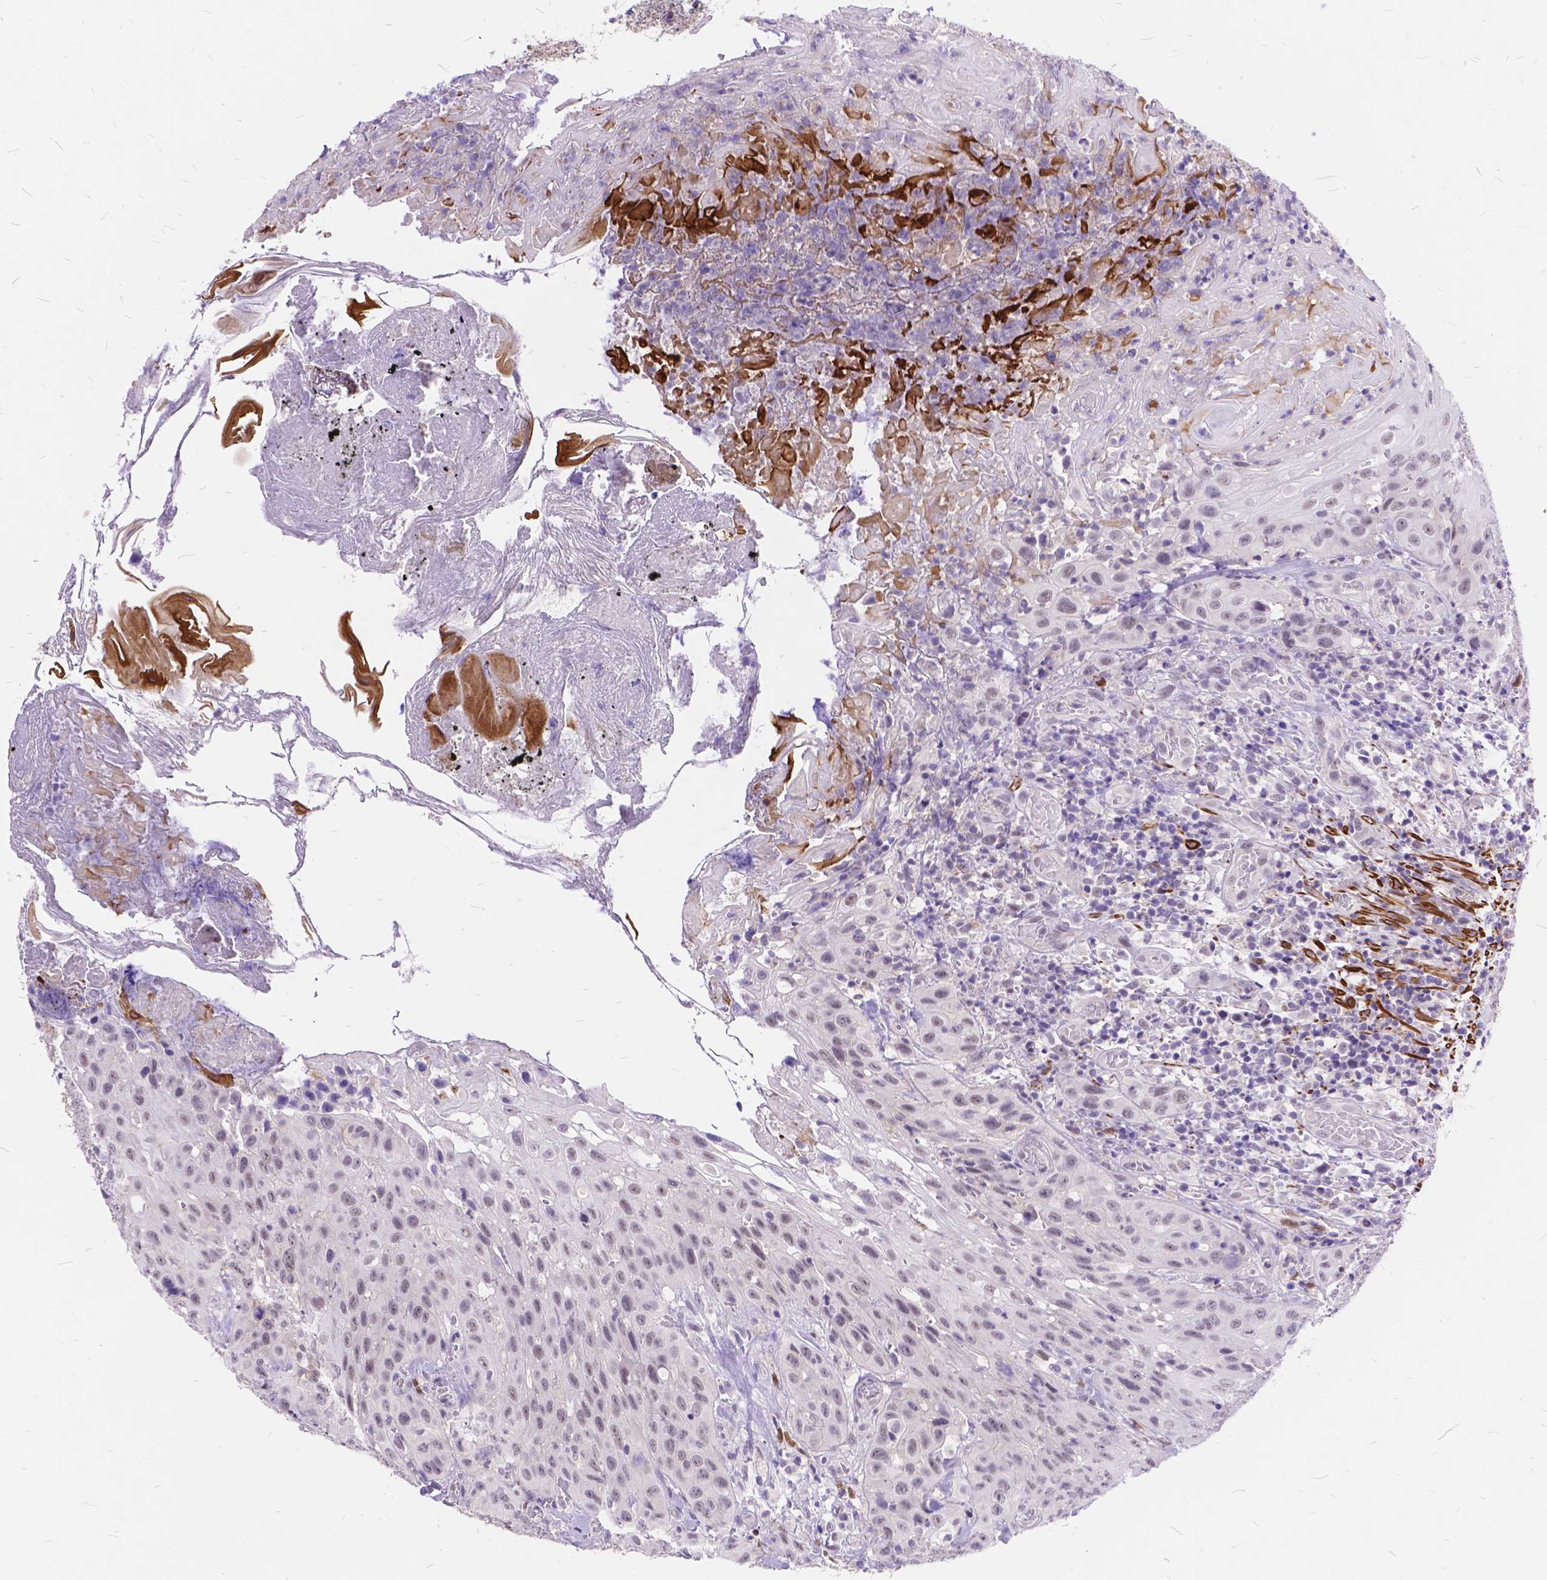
{"staining": {"intensity": "negative", "quantity": "none", "location": "none"}, "tissue": "head and neck cancer", "cell_type": "Tumor cells", "image_type": "cancer", "snomed": [{"axis": "morphology", "description": "Normal tissue, NOS"}, {"axis": "morphology", "description": "Squamous cell carcinoma, NOS"}, {"axis": "topography", "description": "Oral tissue"}, {"axis": "topography", "description": "Tounge, NOS"}, {"axis": "topography", "description": "Head-Neck"}], "caption": "Immunohistochemistry histopathology image of neoplastic tissue: head and neck squamous cell carcinoma stained with DAB exhibits no significant protein staining in tumor cells.", "gene": "MAN2C1", "patient": {"sex": "male", "age": 62}}